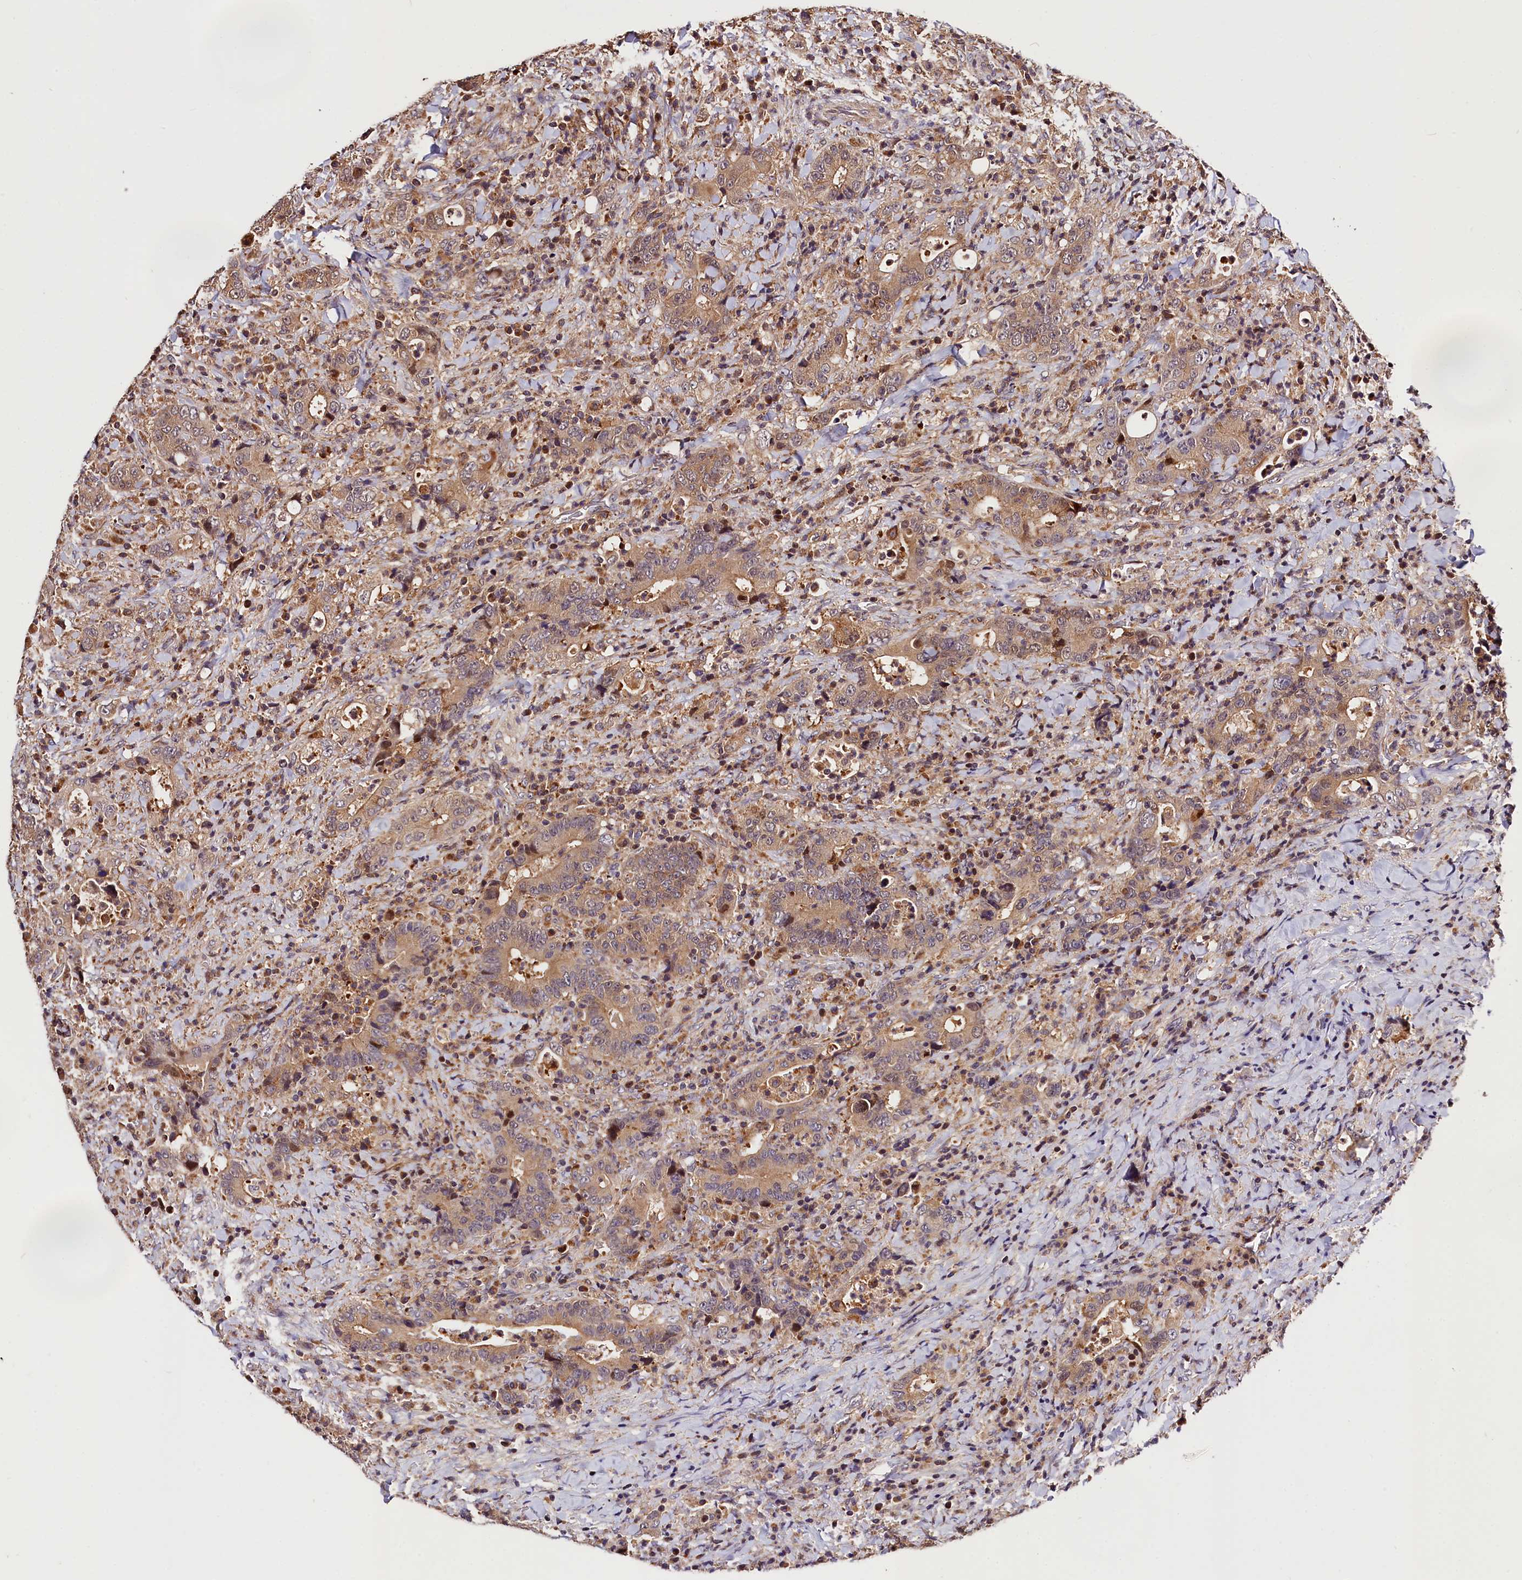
{"staining": {"intensity": "moderate", "quantity": ">75%", "location": "cytoplasmic/membranous"}, "tissue": "colorectal cancer", "cell_type": "Tumor cells", "image_type": "cancer", "snomed": [{"axis": "morphology", "description": "Adenocarcinoma, NOS"}, {"axis": "topography", "description": "Colon"}], "caption": "A brown stain highlights moderate cytoplasmic/membranous staining of a protein in human colorectal cancer tumor cells. (DAB IHC with brightfield microscopy, high magnification).", "gene": "KPTN", "patient": {"sex": "female", "age": 75}}